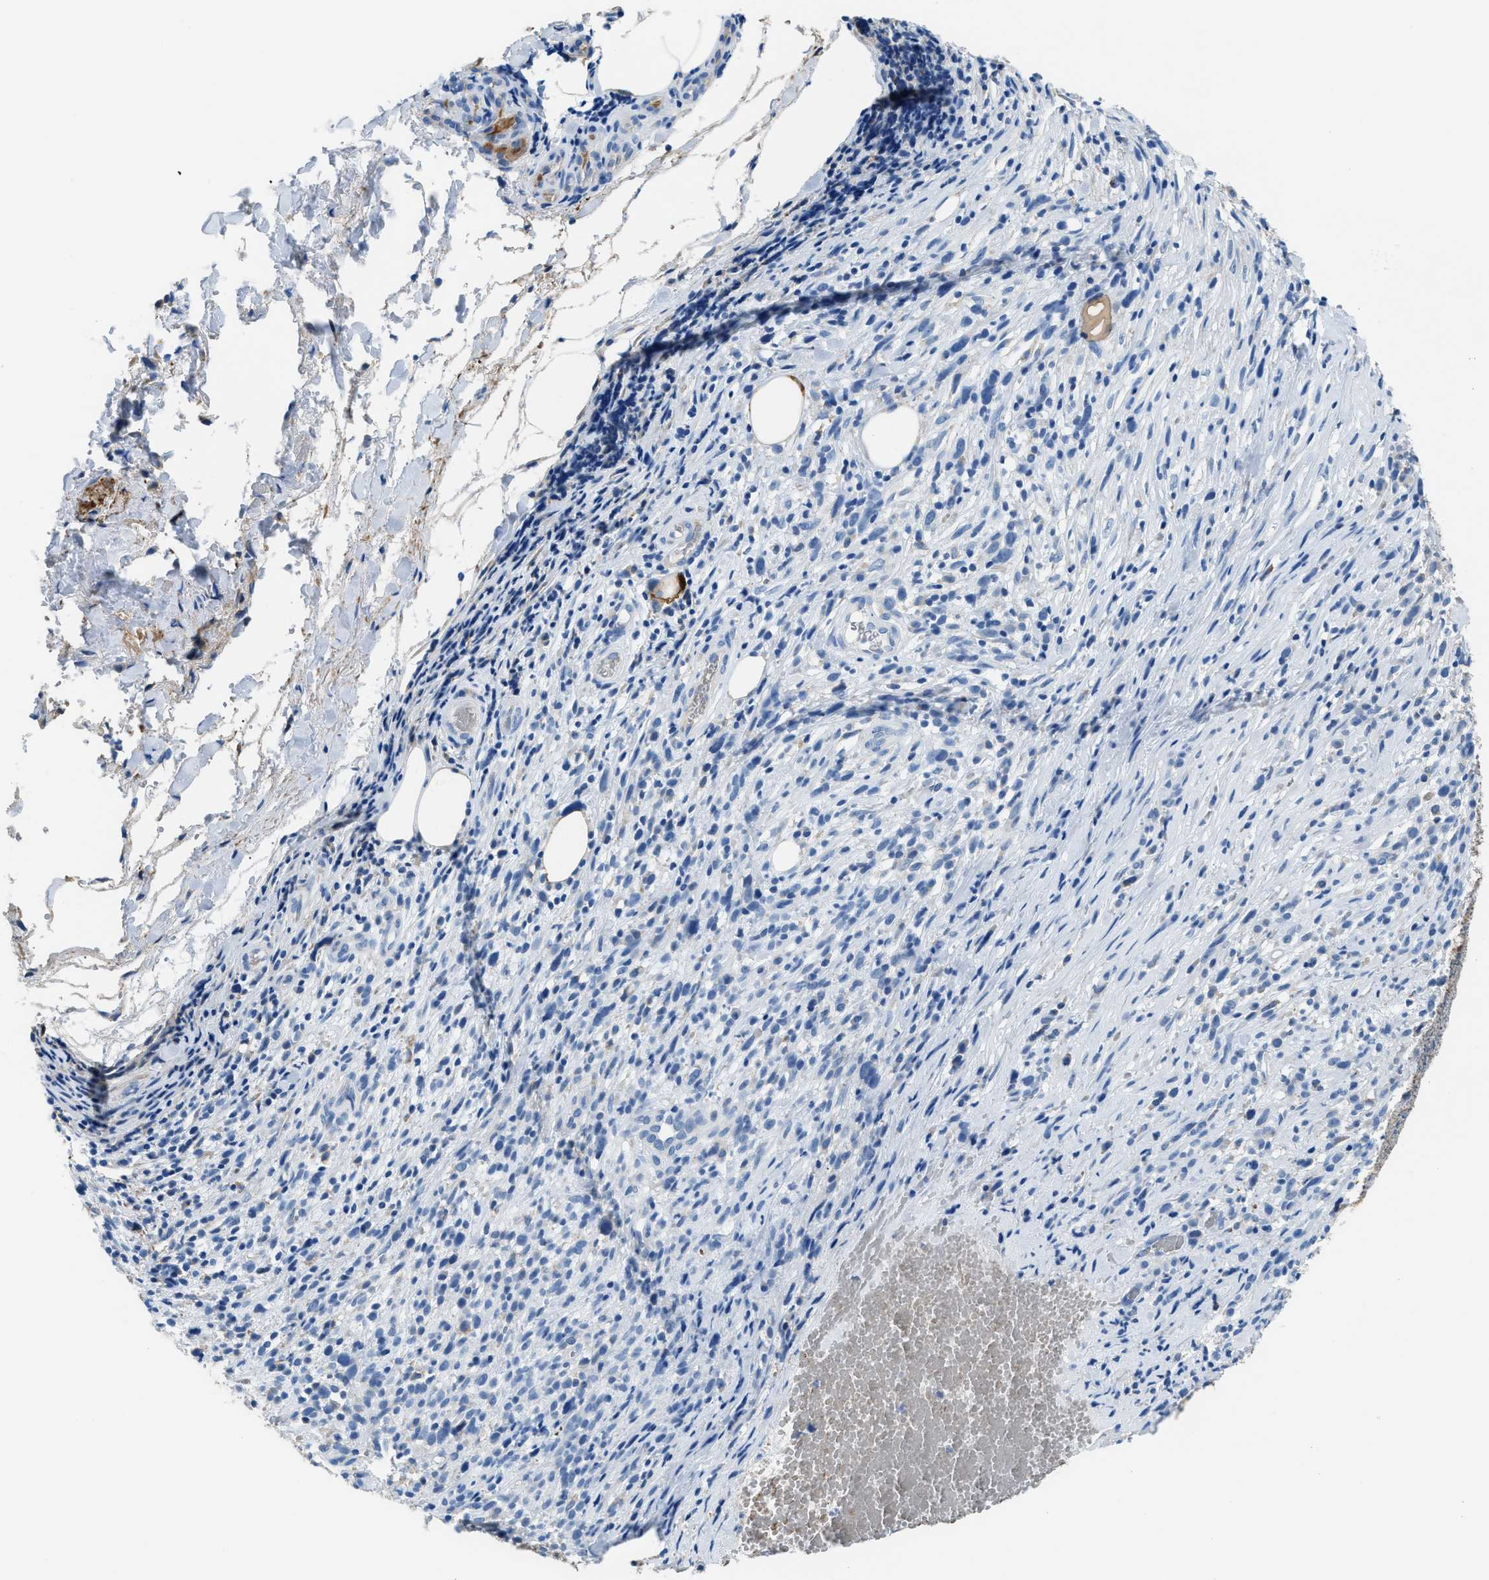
{"staining": {"intensity": "negative", "quantity": "none", "location": "none"}, "tissue": "melanoma", "cell_type": "Tumor cells", "image_type": "cancer", "snomed": [{"axis": "morphology", "description": "Malignant melanoma, NOS"}, {"axis": "topography", "description": "Skin"}], "caption": "This is an immunohistochemistry image of malignant melanoma. There is no staining in tumor cells.", "gene": "CA3", "patient": {"sex": "female", "age": 55}}